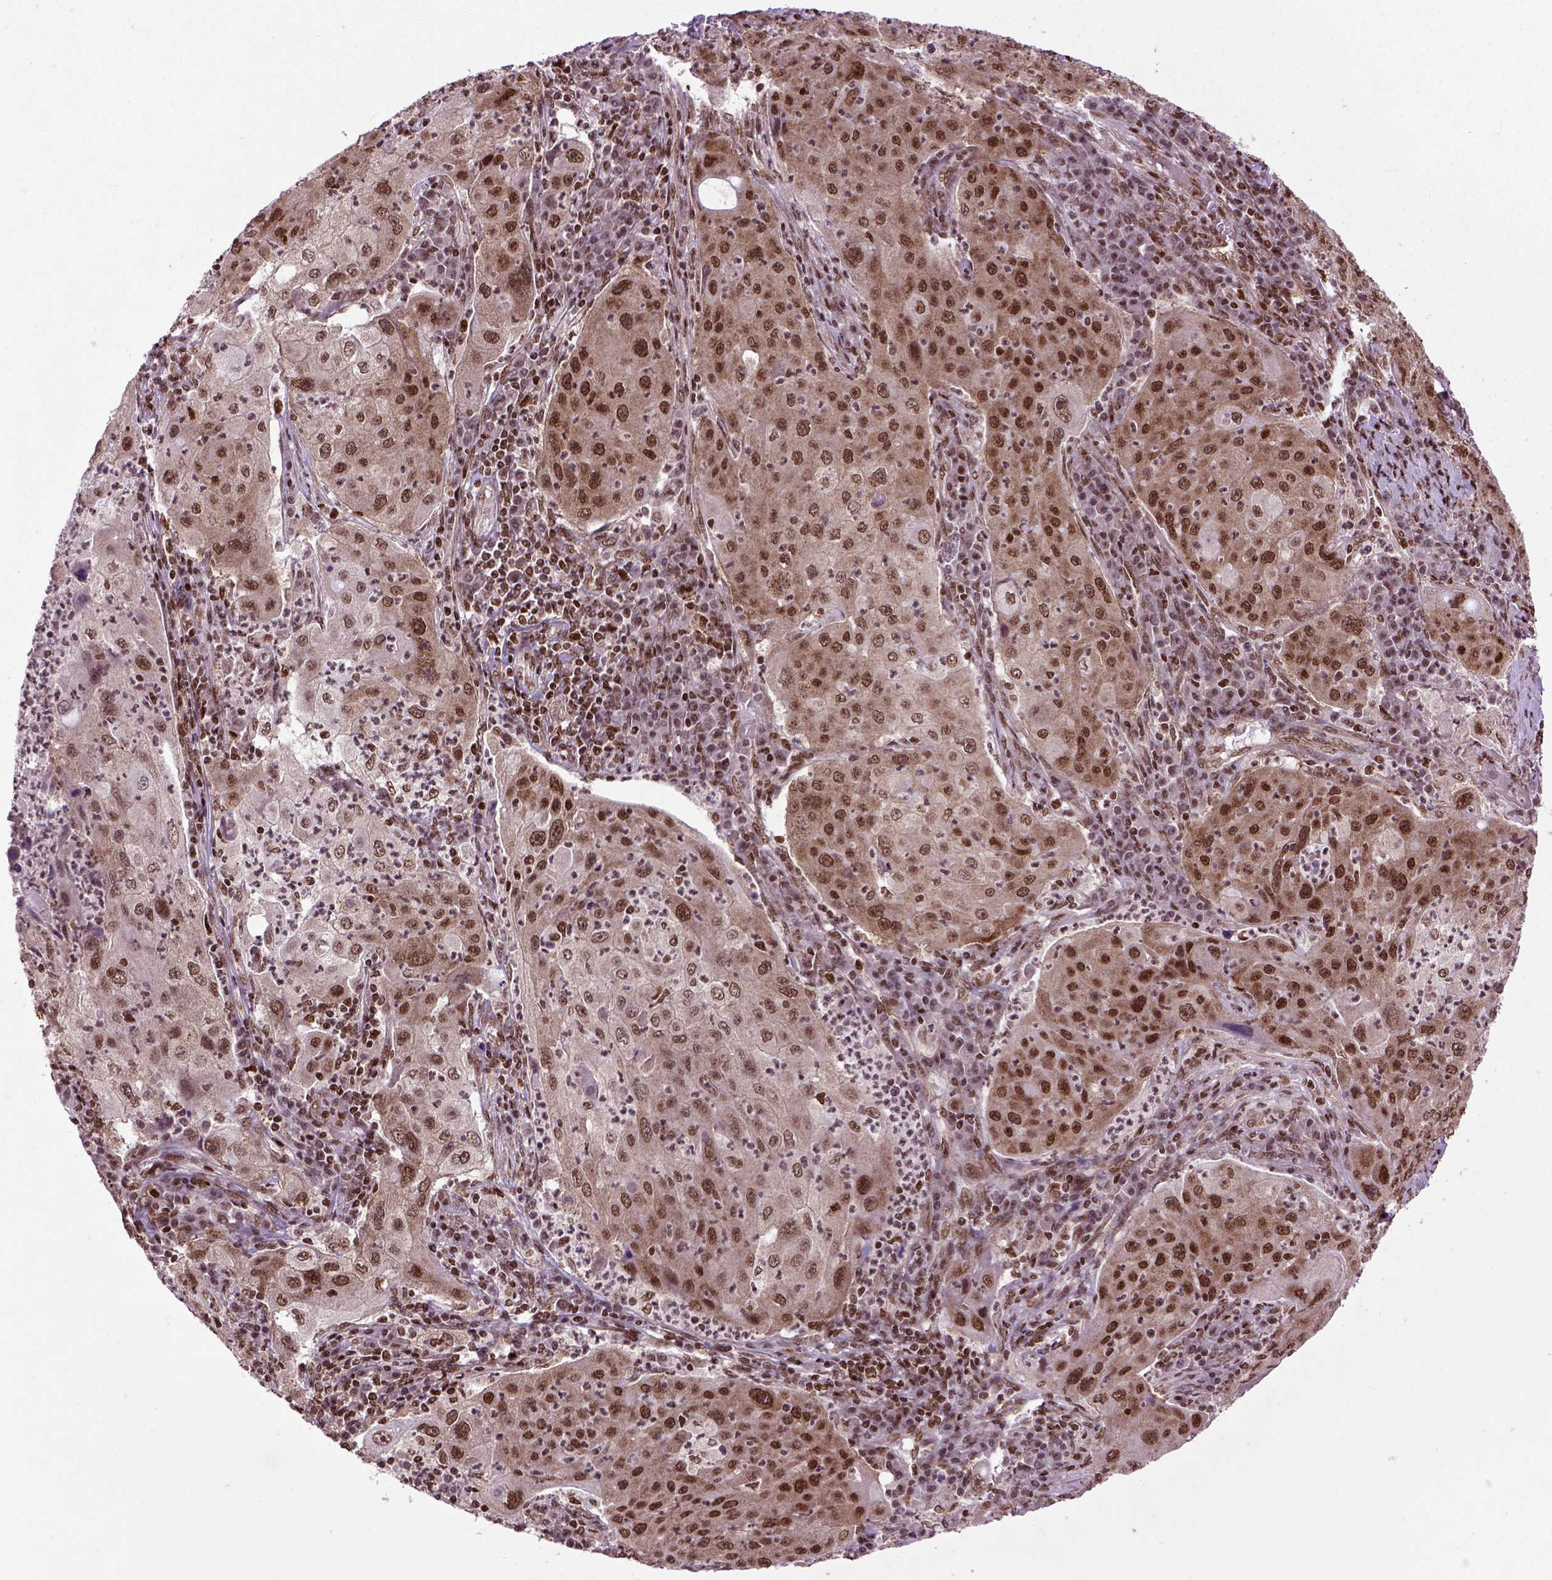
{"staining": {"intensity": "moderate", "quantity": ">75%", "location": "cytoplasmic/membranous,nuclear"}, "tissue": "lung cancer", "cell_type": "Tumor cells", "image_type": "cancer", "snomed": [{"axis": "morphology", "description": "Squamous cell carcinoma, NOS"}, {"axis": "topography", "description": "Lung"}], "caption": "The immunohistochemical stain highlights moderate cytoplasmic/membranous and nuclear staining in tumor cells of lung cancer tissue.", "gene": "CELF1", "patient": {"sex": "female", "age": 59}}